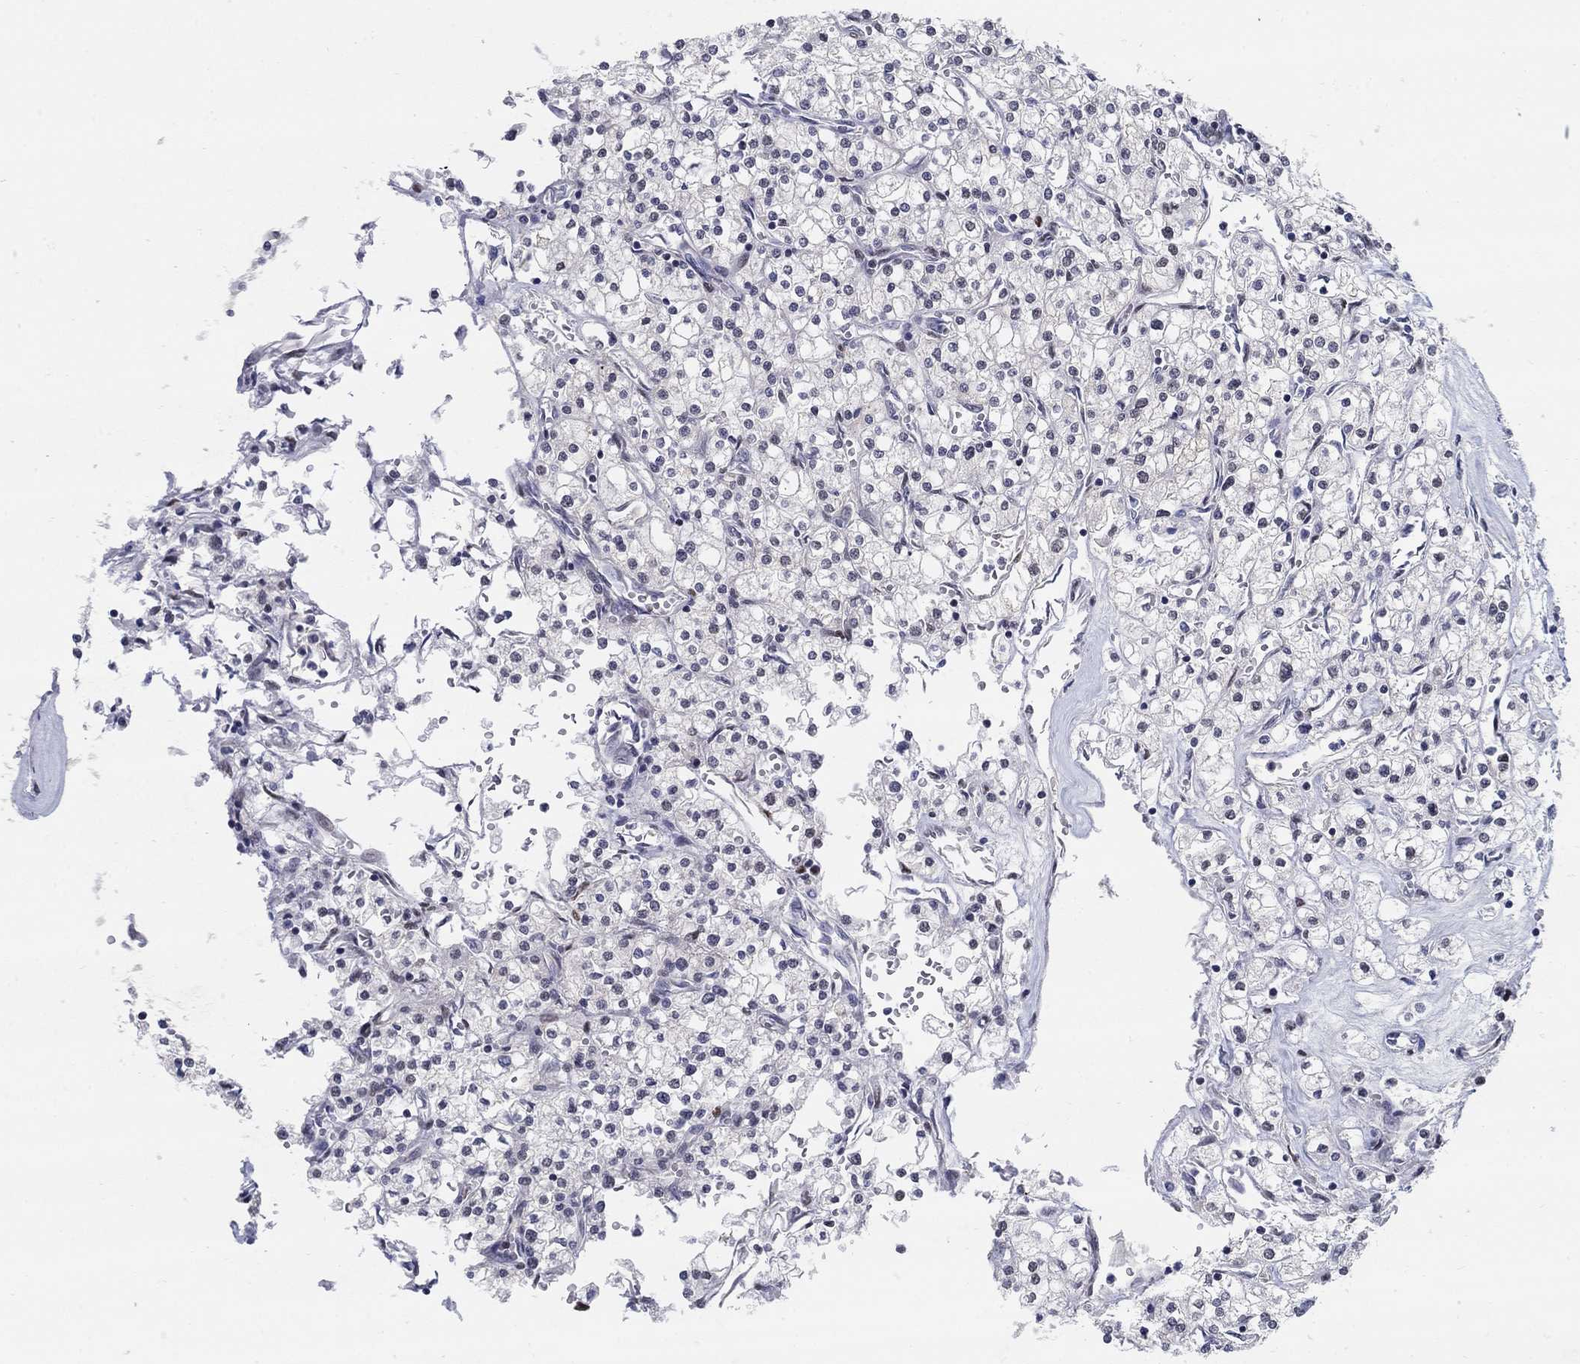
{"staining": {"intensity": "negative", "quantity": "none", "location": "none"}, "tissue": "renal cancer", "cell_type": "Tumor cells", "image_type": "cancer", "snomed": [{"axis": "morphology", "description": "Adenocarcinoma, NOS"}, {"axis": "topography", "description": "Kidney"}], "caption": "There is no significant staining in tumor cells of adenocarcinoma (renal).", "gene": "CENPE", "patient": {"sex": "male", "age": 80}}